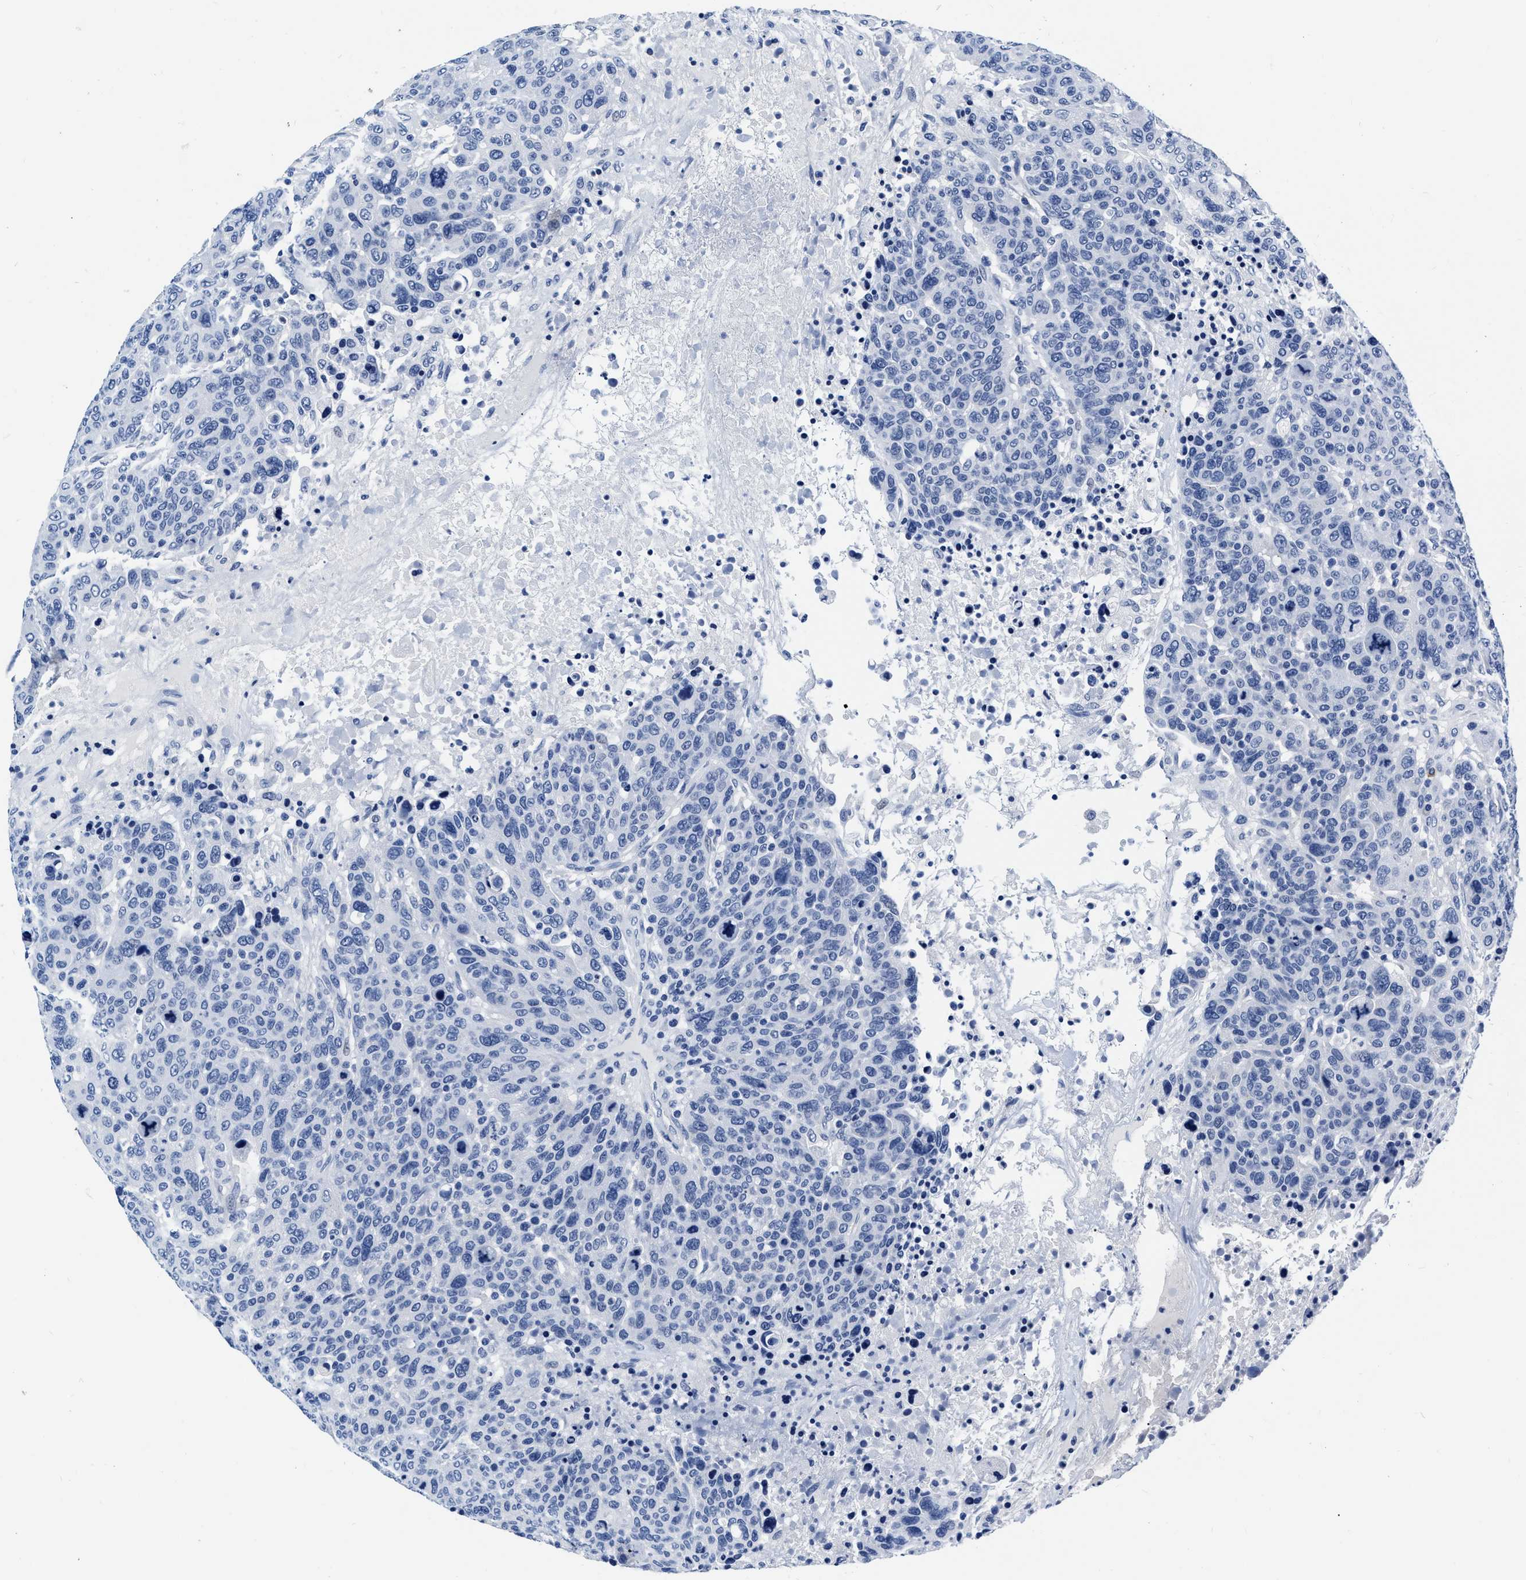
{"staining": {"intensity": "negative", "quantity": "none", "location": "none"}, "tissue": "breast cancer", "cell_type": "Tumor cells", "image_type": "cancer", "snomed": [{"axis": "morphology", "description": "Duct carcinoma"}, {"axis": "topography", "description": "Breast"}], "caption": "High magnification brightfield microscopy of breast cancer stained with DAB (3,3'-diaminobenzidine) (brown) and counterstained with hematoxylin (blue): tumor cells show no significant staining.", "gene": "CER1", "patient": {"sex": "female", "age": 37}}